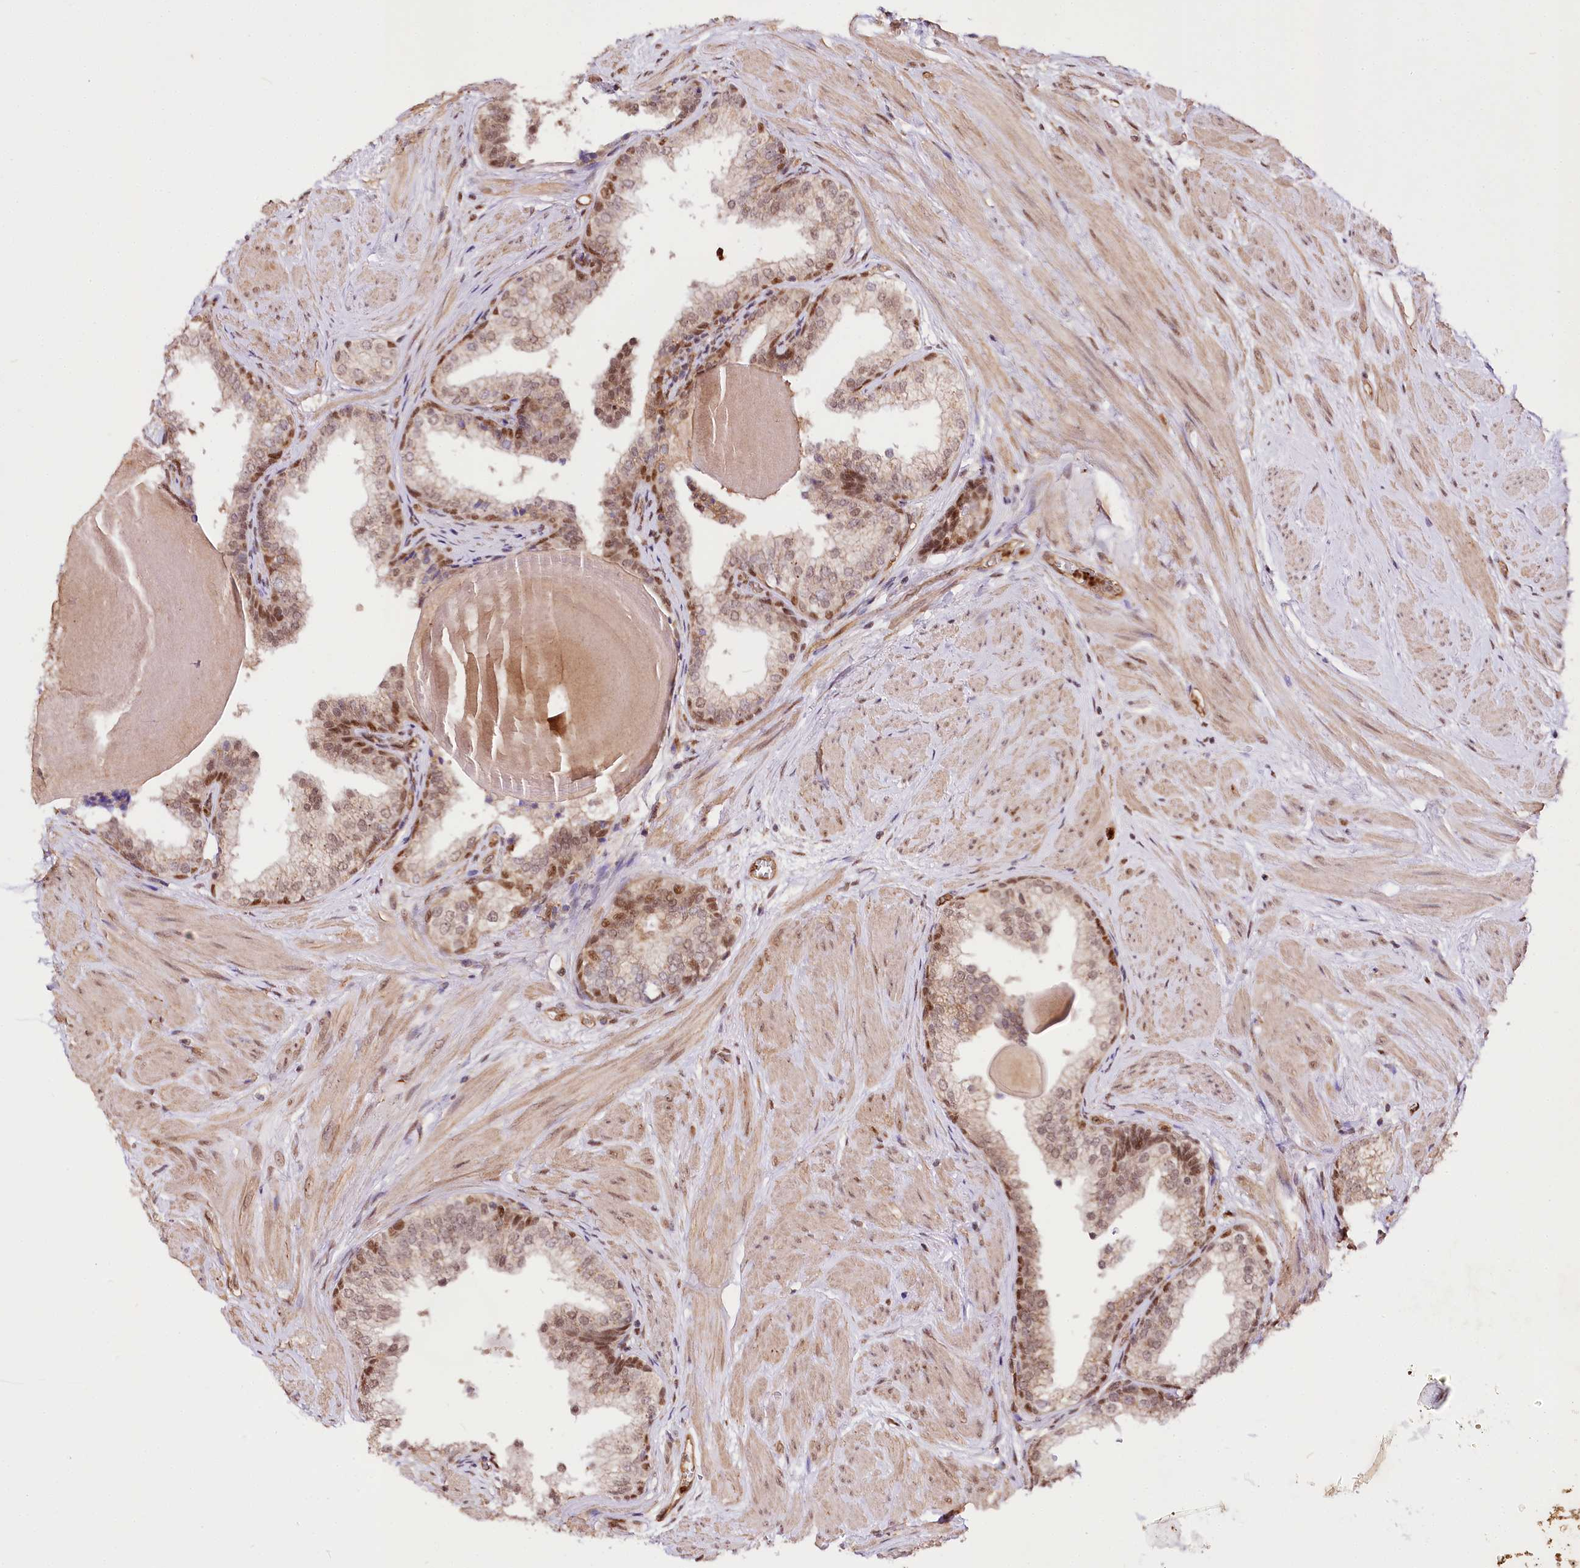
{"staining": {"intensity": "moderate", "quantity": ">75%", "location": "nuclear"}, "tissue": "prostate", "cell_type": "Glandular cells", "image_type": "normal", "snomed": [{"axis": "morphology", "description": "Normal tissue, NOS"}, {"axis": "topography", "description": "Prostate"}], "caption": "This histopathology image reveals immunohistochemistry staining of unremarkable human prostate, with medium moderate nuclear staining in about >75% of glandular cells.", "gene": "GNL3L", "patient": {"sex": "male", "age": 48}}